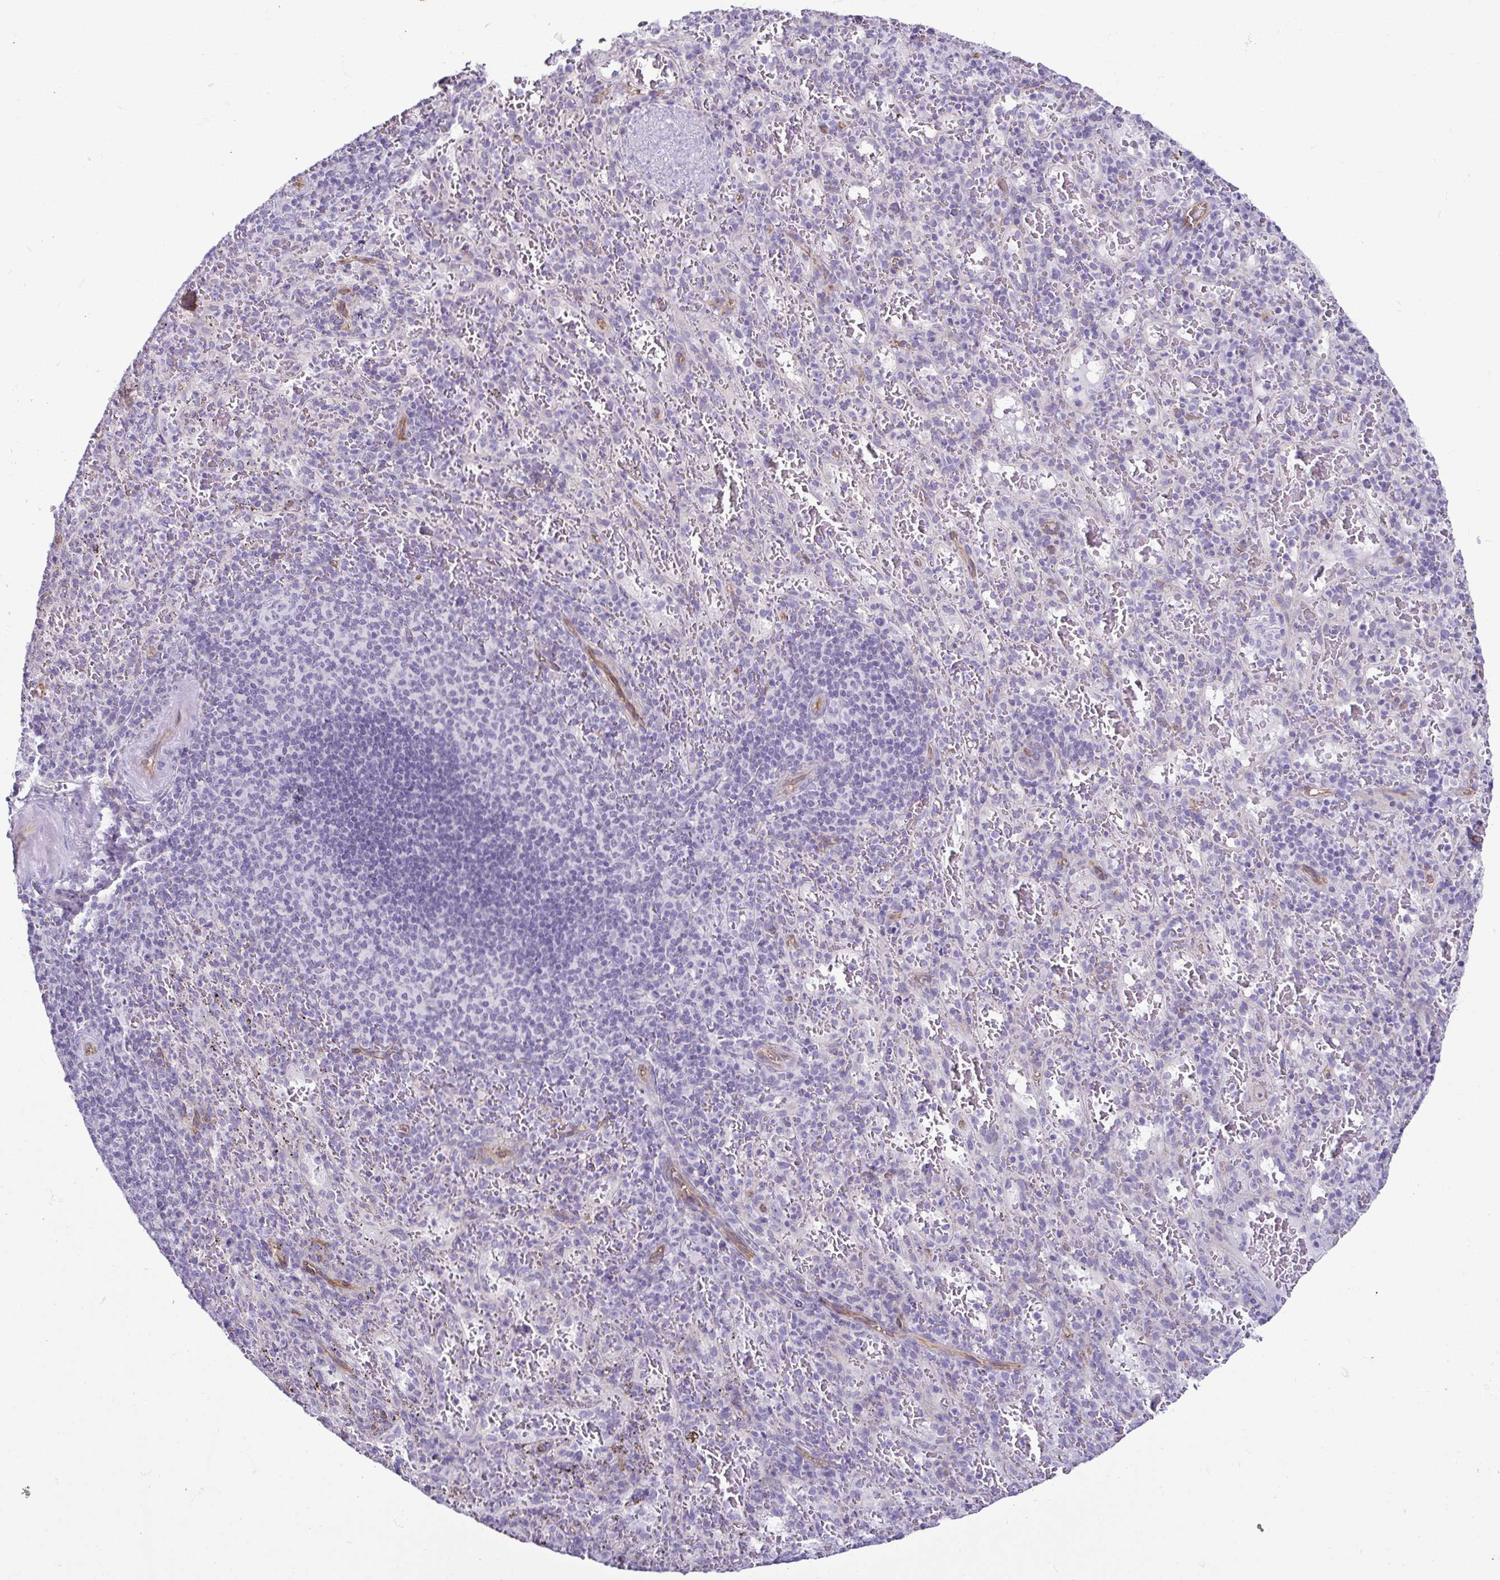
{"staining": {"intensity": "negative", "quantity": "none", "location": "none"}, "tissue": "spleen", "cell_type": "Cells in red pulp", "image_type": "normal", "snomed": [{"axis": "morphology", "description": "Normal tissue, NOS"}, {"axis": "topography", "description": "Spleen"}], "caption": "The immunohistochemistry image has no significant staining in cells in red pulp of spleen.", "gene": "CASP14", "patient": {"sex": "male", "age": 57}}